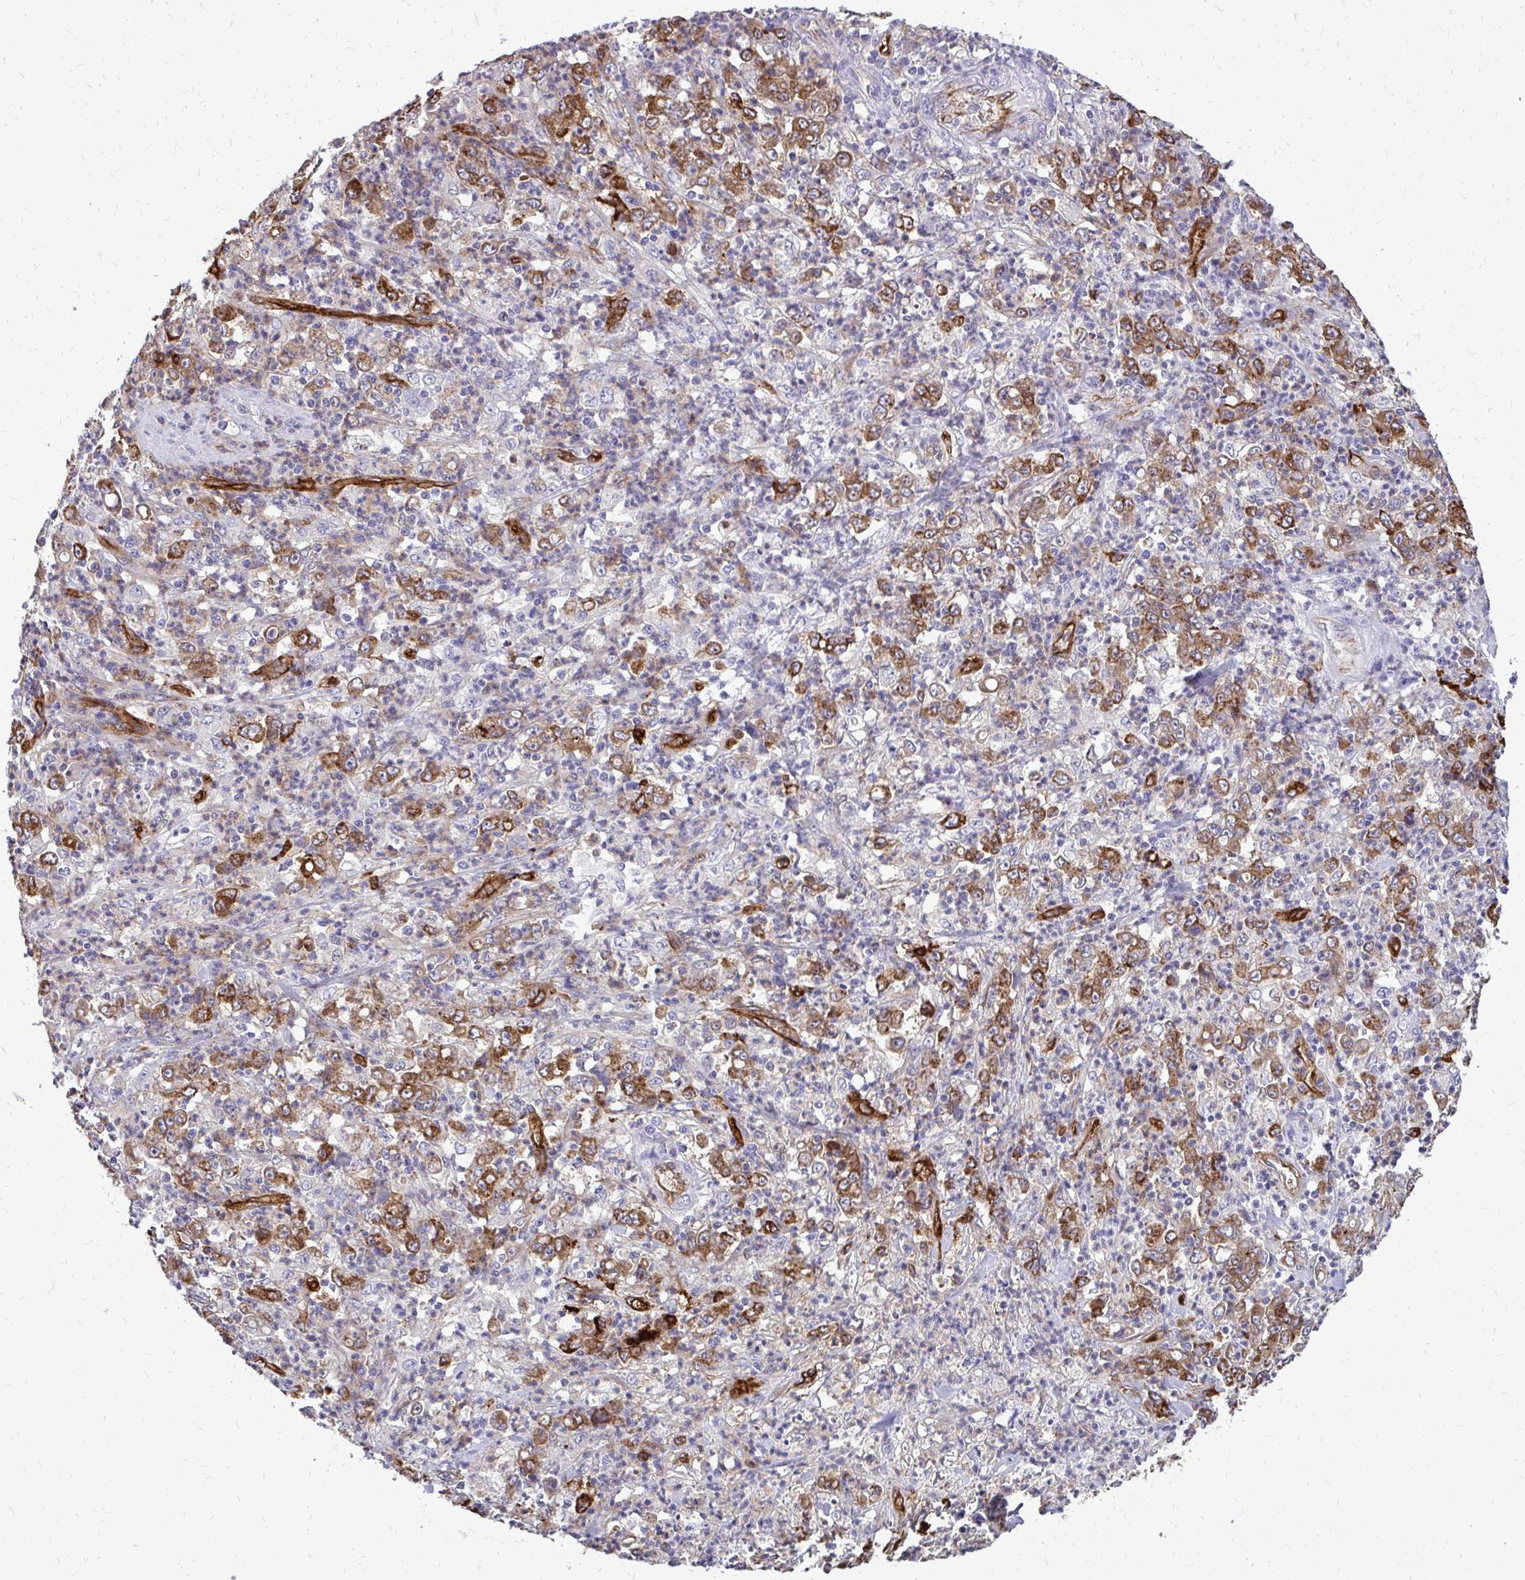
{"staining": {"intensity": "moderate", "quantity": "25%-75%", "location": "cytoplasmic/membranous"}, "tissue": "stomach cancer", "cell_type": "Tumor cells", "image_type": "cancer", "snomed": [{"axis": "morphology", "description": "Adenocarcinoma, NOS"}, {"axis": "topography", "description": "Stomach, lower"}], "caption": "This is a photomicrograph of IHC staining of adenocarcinoma (stomach), which shows moderate positivity in the cytoplasmic/membranous of tumor cells.", "gene": "MARCKSL1", "patient": {"sex": "female", "age": 71}}